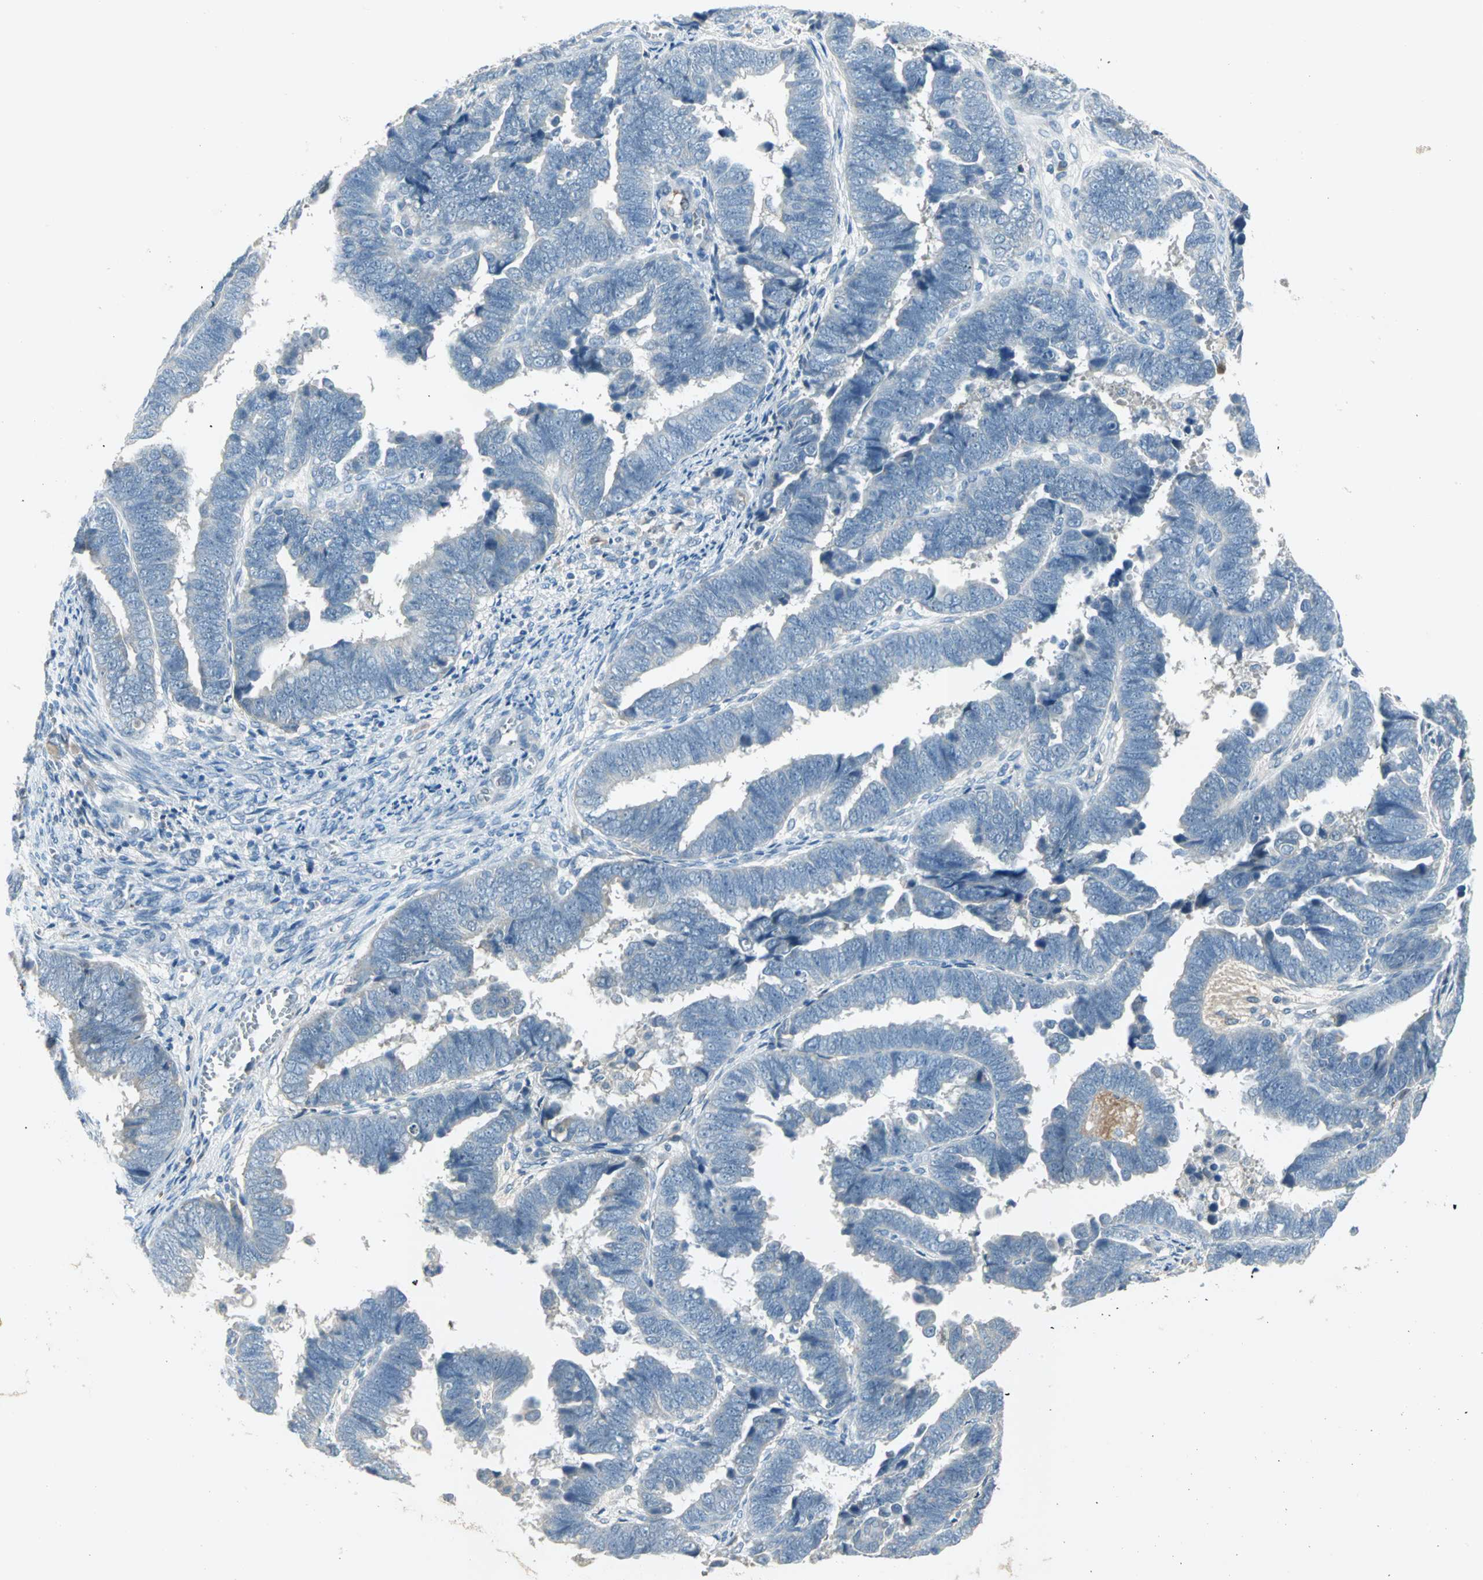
{"staining": {"intensity": "weak", "quantity": "25%-75%", "location": "cytoplasmic/membranous"}, "tissue": "endometrial cancer", "cell_type": "Tumor cells", "image_type": "cancer", "snomed": [{"axis": "morphology", "description": "Adenocarcinoma, NOS"}, {"axis": "topography", "description": "Endometrium"}], "caption": "A low amount of weak cytoplasmic/membranous staining is identified in about 25%-75% of tumor cells in endometrial cancer tissue.", "gene": "ZIC1", "patient": {"sex": "female", "age": 75}}